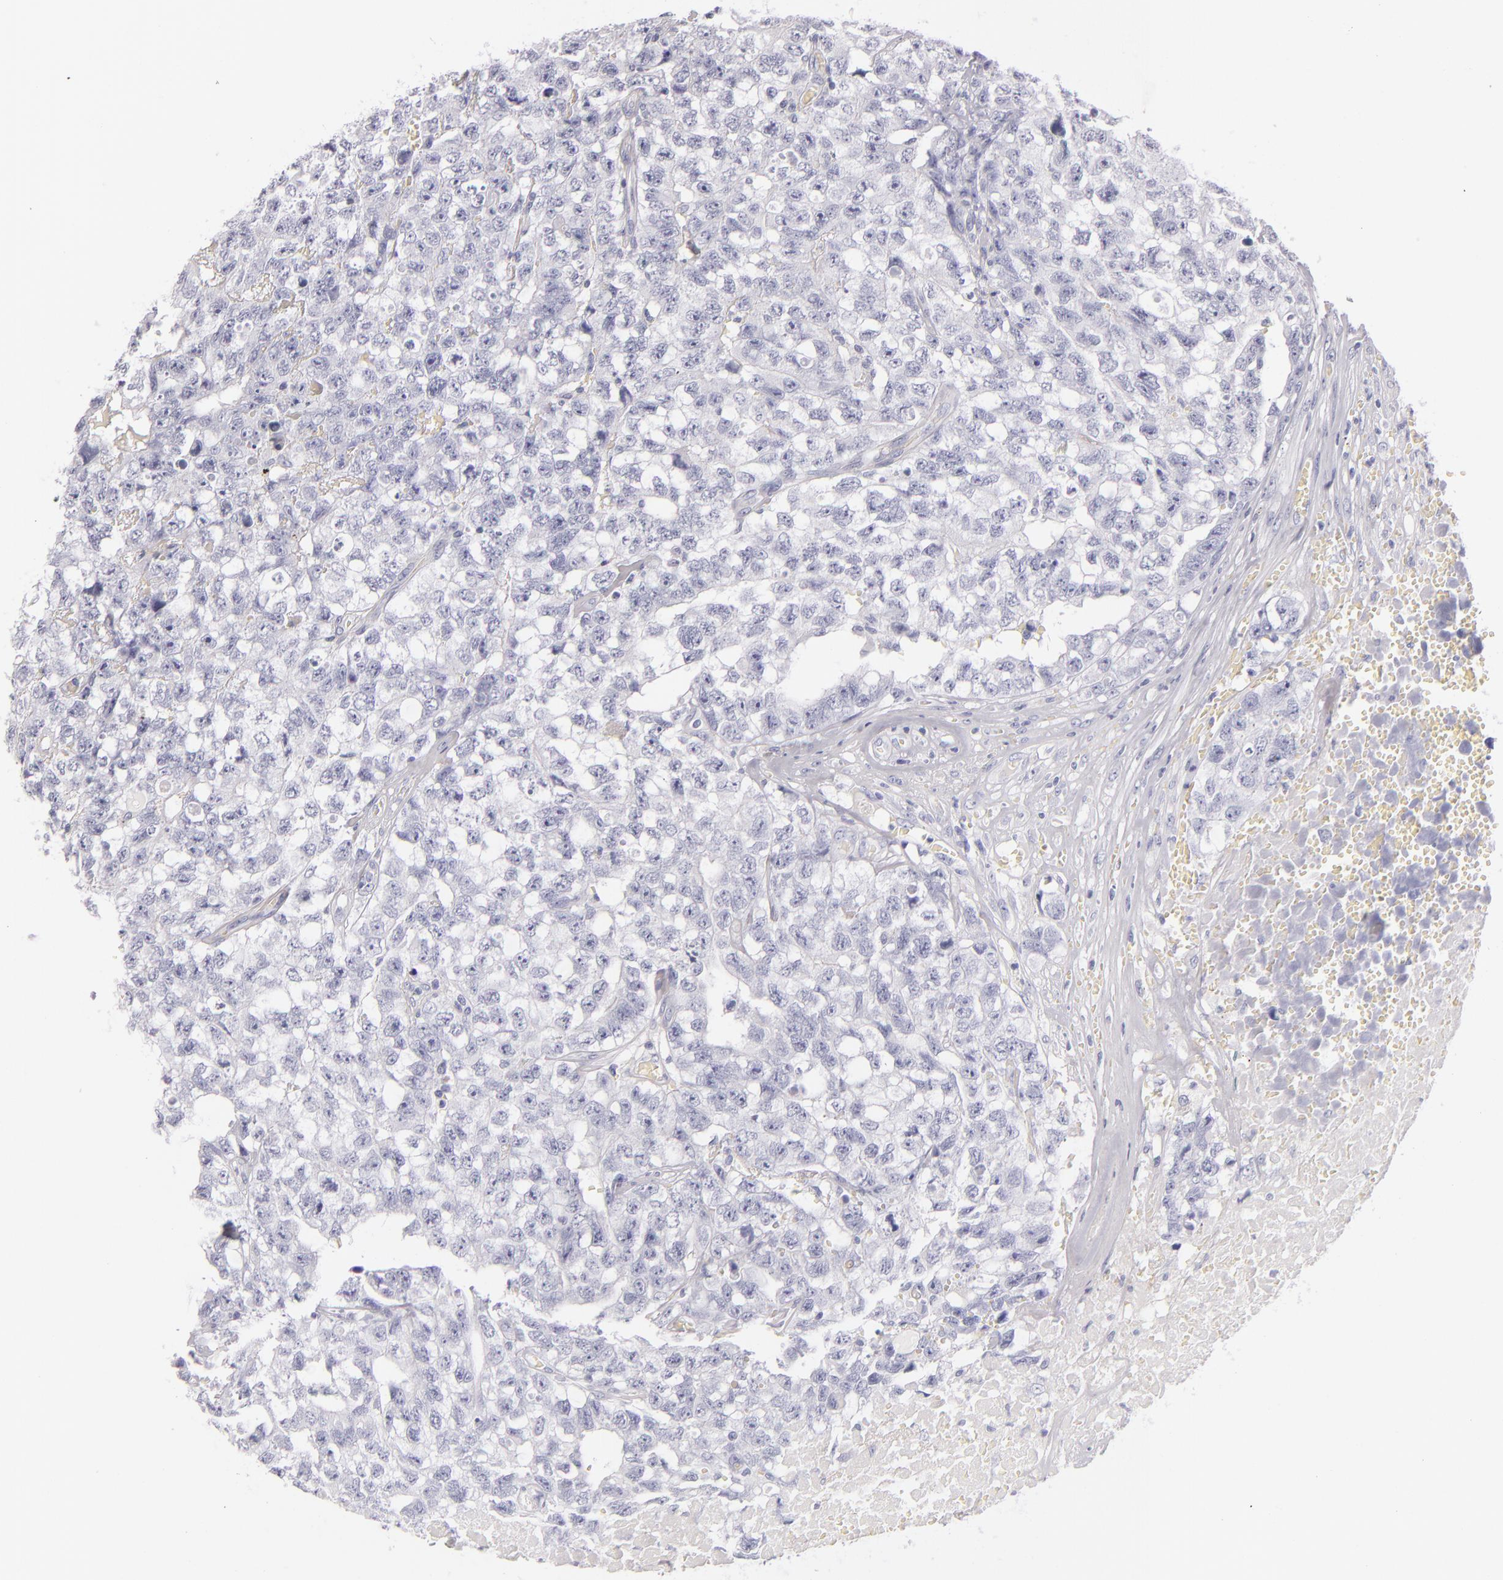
{"staining": {"intensity": "negative", "quantity": "none", "location": "none"}, "tissue": "testis cancer", "cell_type": "Tumor cells", "image_type": "cancer", "snomed": [{"axis": "morphology", "description": "Carcinoma, Embryonal, NOS"}, {"axis": "topography", "description": "Testis"}], "caption": "Embryonal carcinoma (testis) was stained to show a protein in brown. There is no significant expression in tumor cells.", "gene": "TPSD1", "patient": {"sex": "male", "age": 31}}